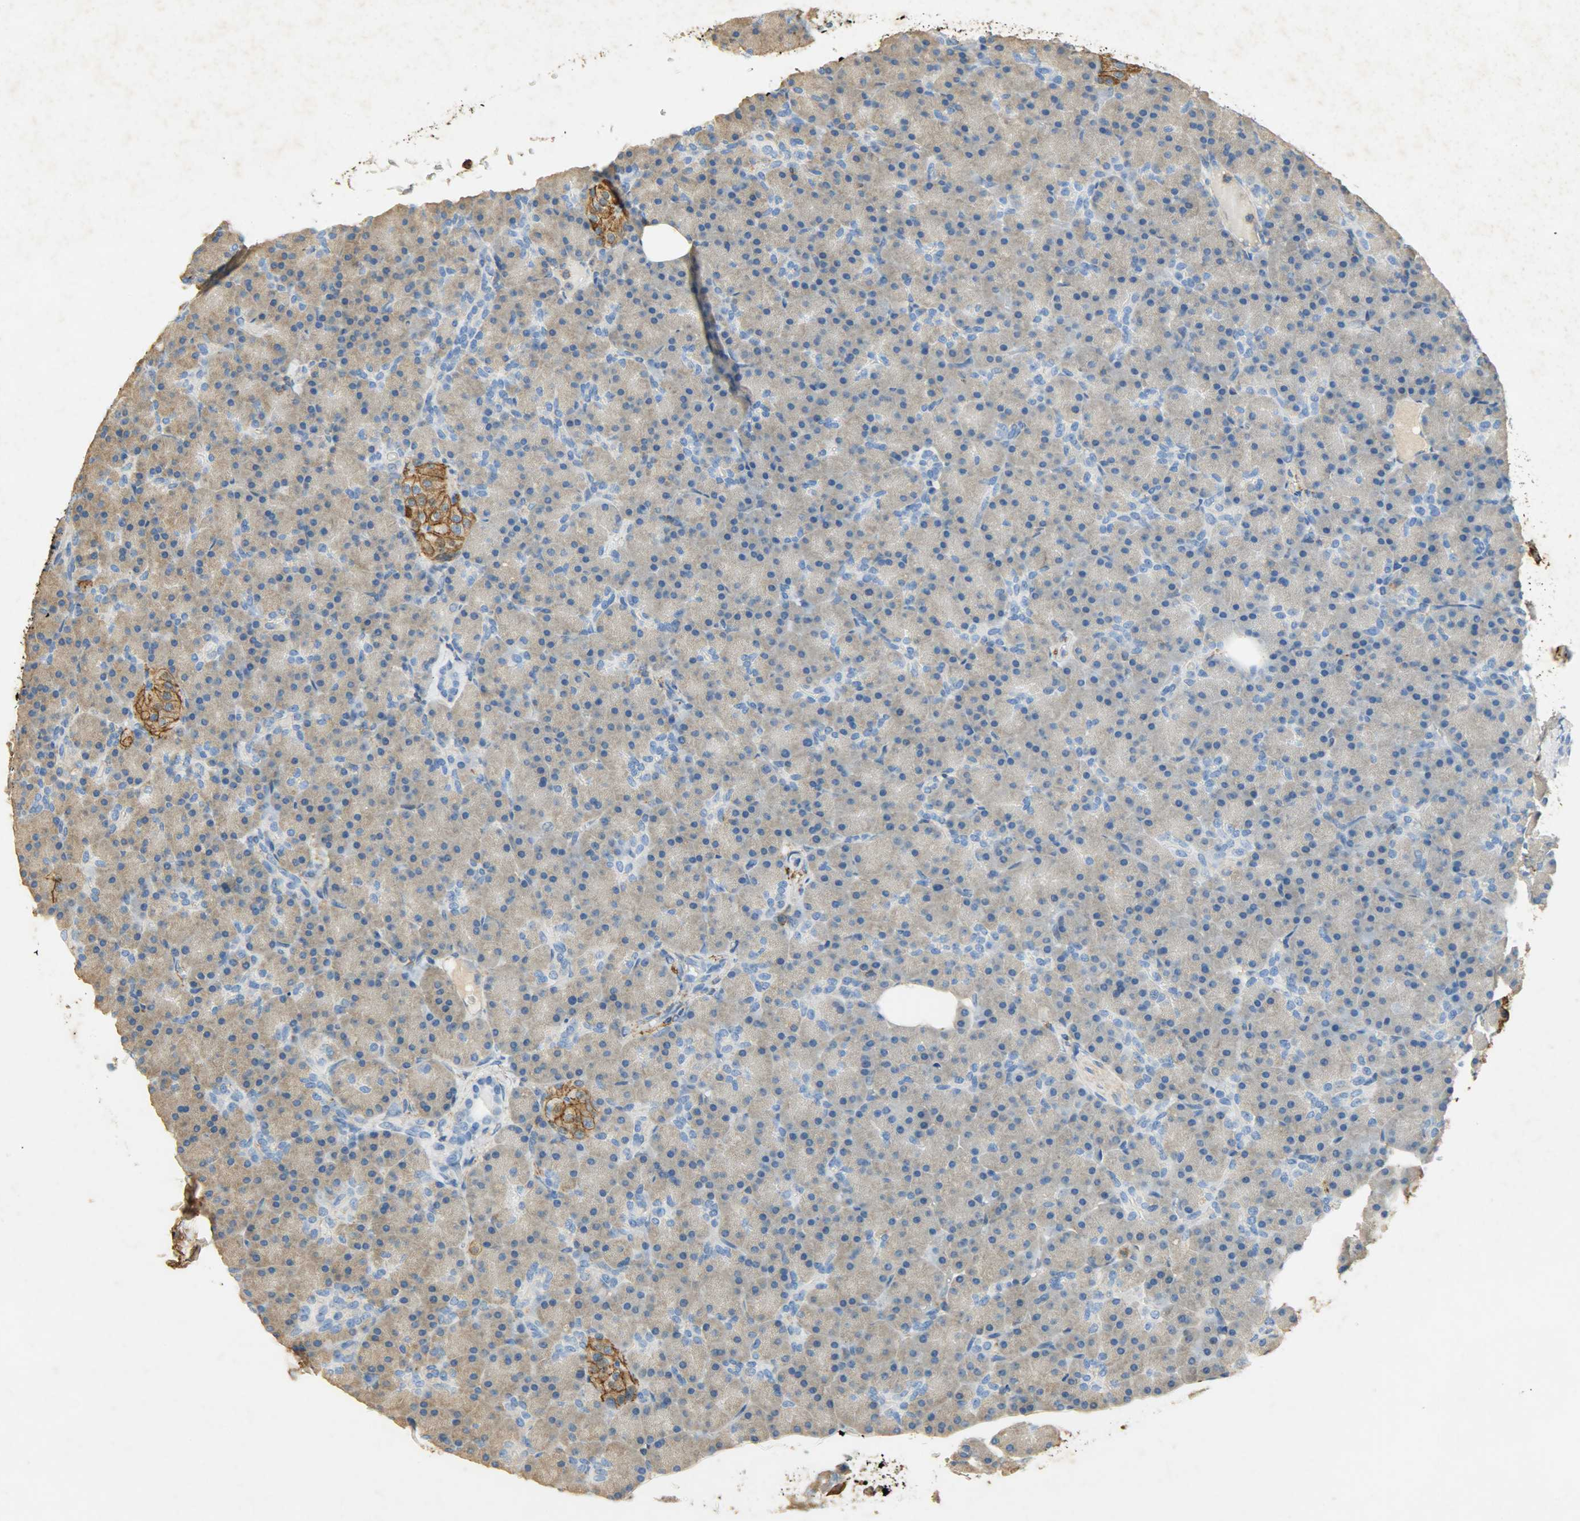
{"staining": {"intensity": "weak", "quantity": ">75%", "location": "cytoplasmic/membranous"}, "tissue": "pancreas", "cell_type": "Exocrine glandular cells", "image_type": "normal", "snomed": [{"axis": "morphology", "description": "Normal tissue, NOS"}, {"axis": "topography", "description": "Pancreas"}], "caption": "Protein positivity by IHC shows weak cytoplasmic/membranous staining in about >75% of exocrine glandular cells in unremarkable pancreas.", "gene": "ANXA6", "patient": {"sex": "female", "age": 43}}